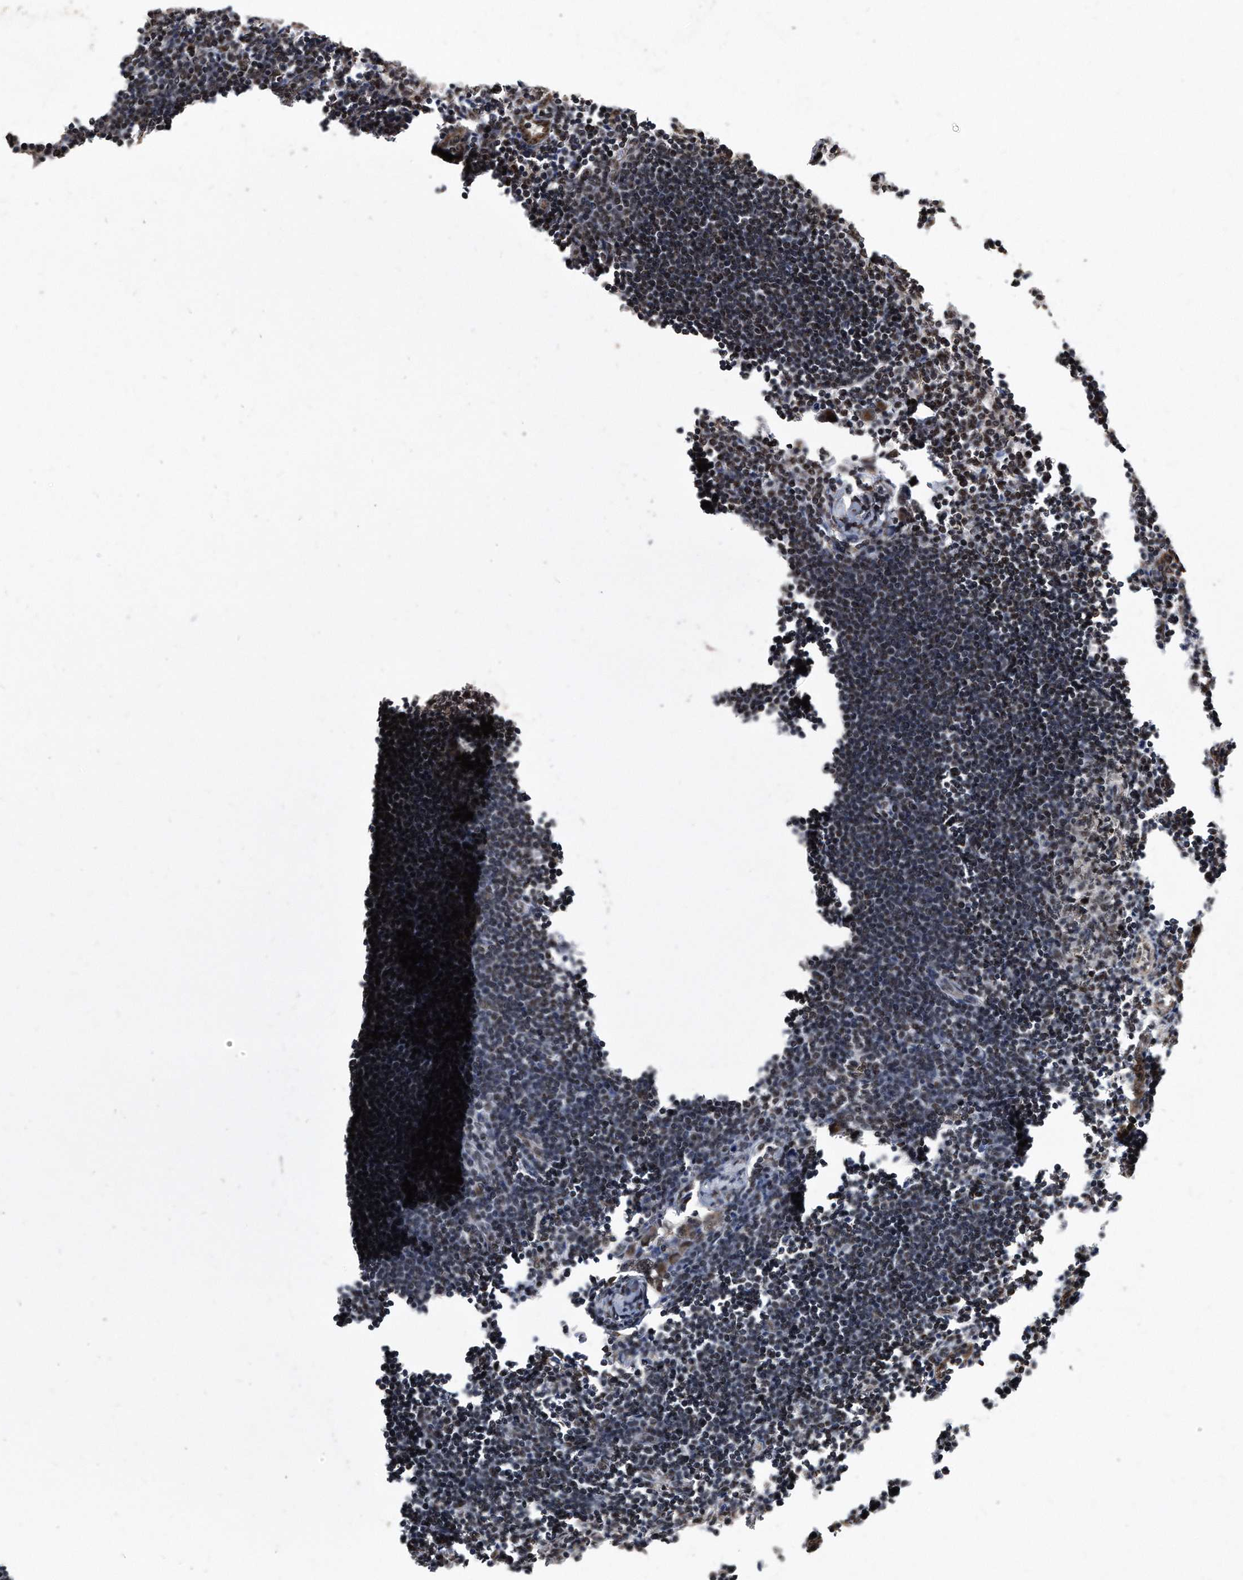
{"staining": {"intensity": "weak", "quantity": "25%-75%", "location": "nuclear"}, "tissue": "lymph node", "cell_type": "Germinal center cells", "image_type": "normal", "snomed": [{"axis": "morphology", "description": "Normal tissue, NOS"}, {"axis": "morphology", "description": "Malignant melanoma, Metastatic site"}, {"axis": "topography", "description": "Lymph node"}], "caption": "Immunohistochemical staining of unremarkable human lymph node demonstrates low levels of weak nuclear expression in about 25%-75% of germinal center cells.", "gene": "DUSP22", "patient": {"sex": "male", "age": 41}}